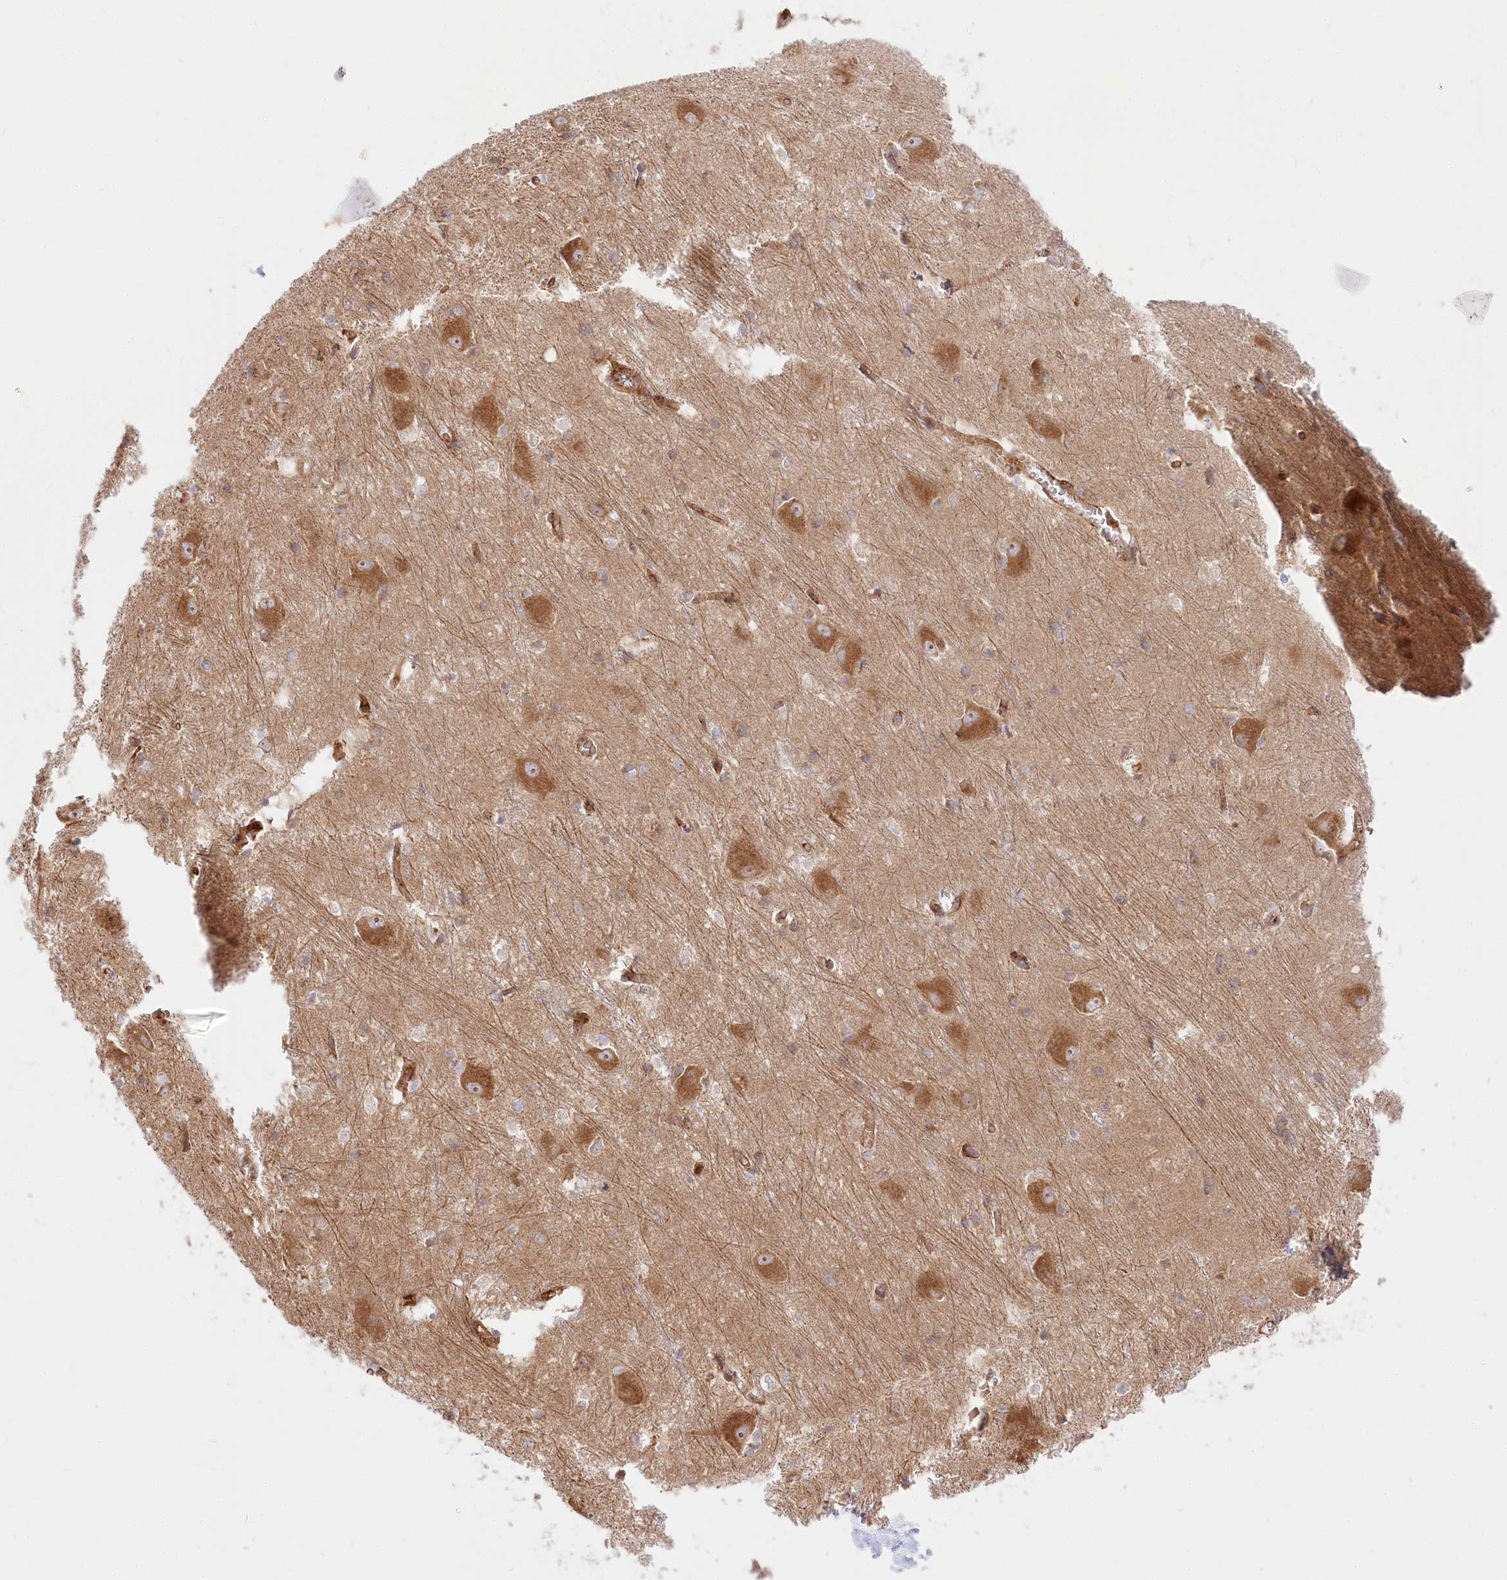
{"staining": {"intensity": "moderate", "quantity": "<25%", "location": "cytoplasmic/membranous"}, "tissue": "caudate", "cell_type": "Glial cells", "image_type": "normal", "snomed": [{"axis": "morphology", "description": "Normal tissue, NOS"}, {"axis": "topography", "description": "Lateral ventricle wall"}], "caption": "Caudate stained with IHC reveals moderate cytoplasmic/membranous positivity in approximately <25% of glial cells.", "gene": "COMMD3", "patient": {"sex": "male", "age": 37}}